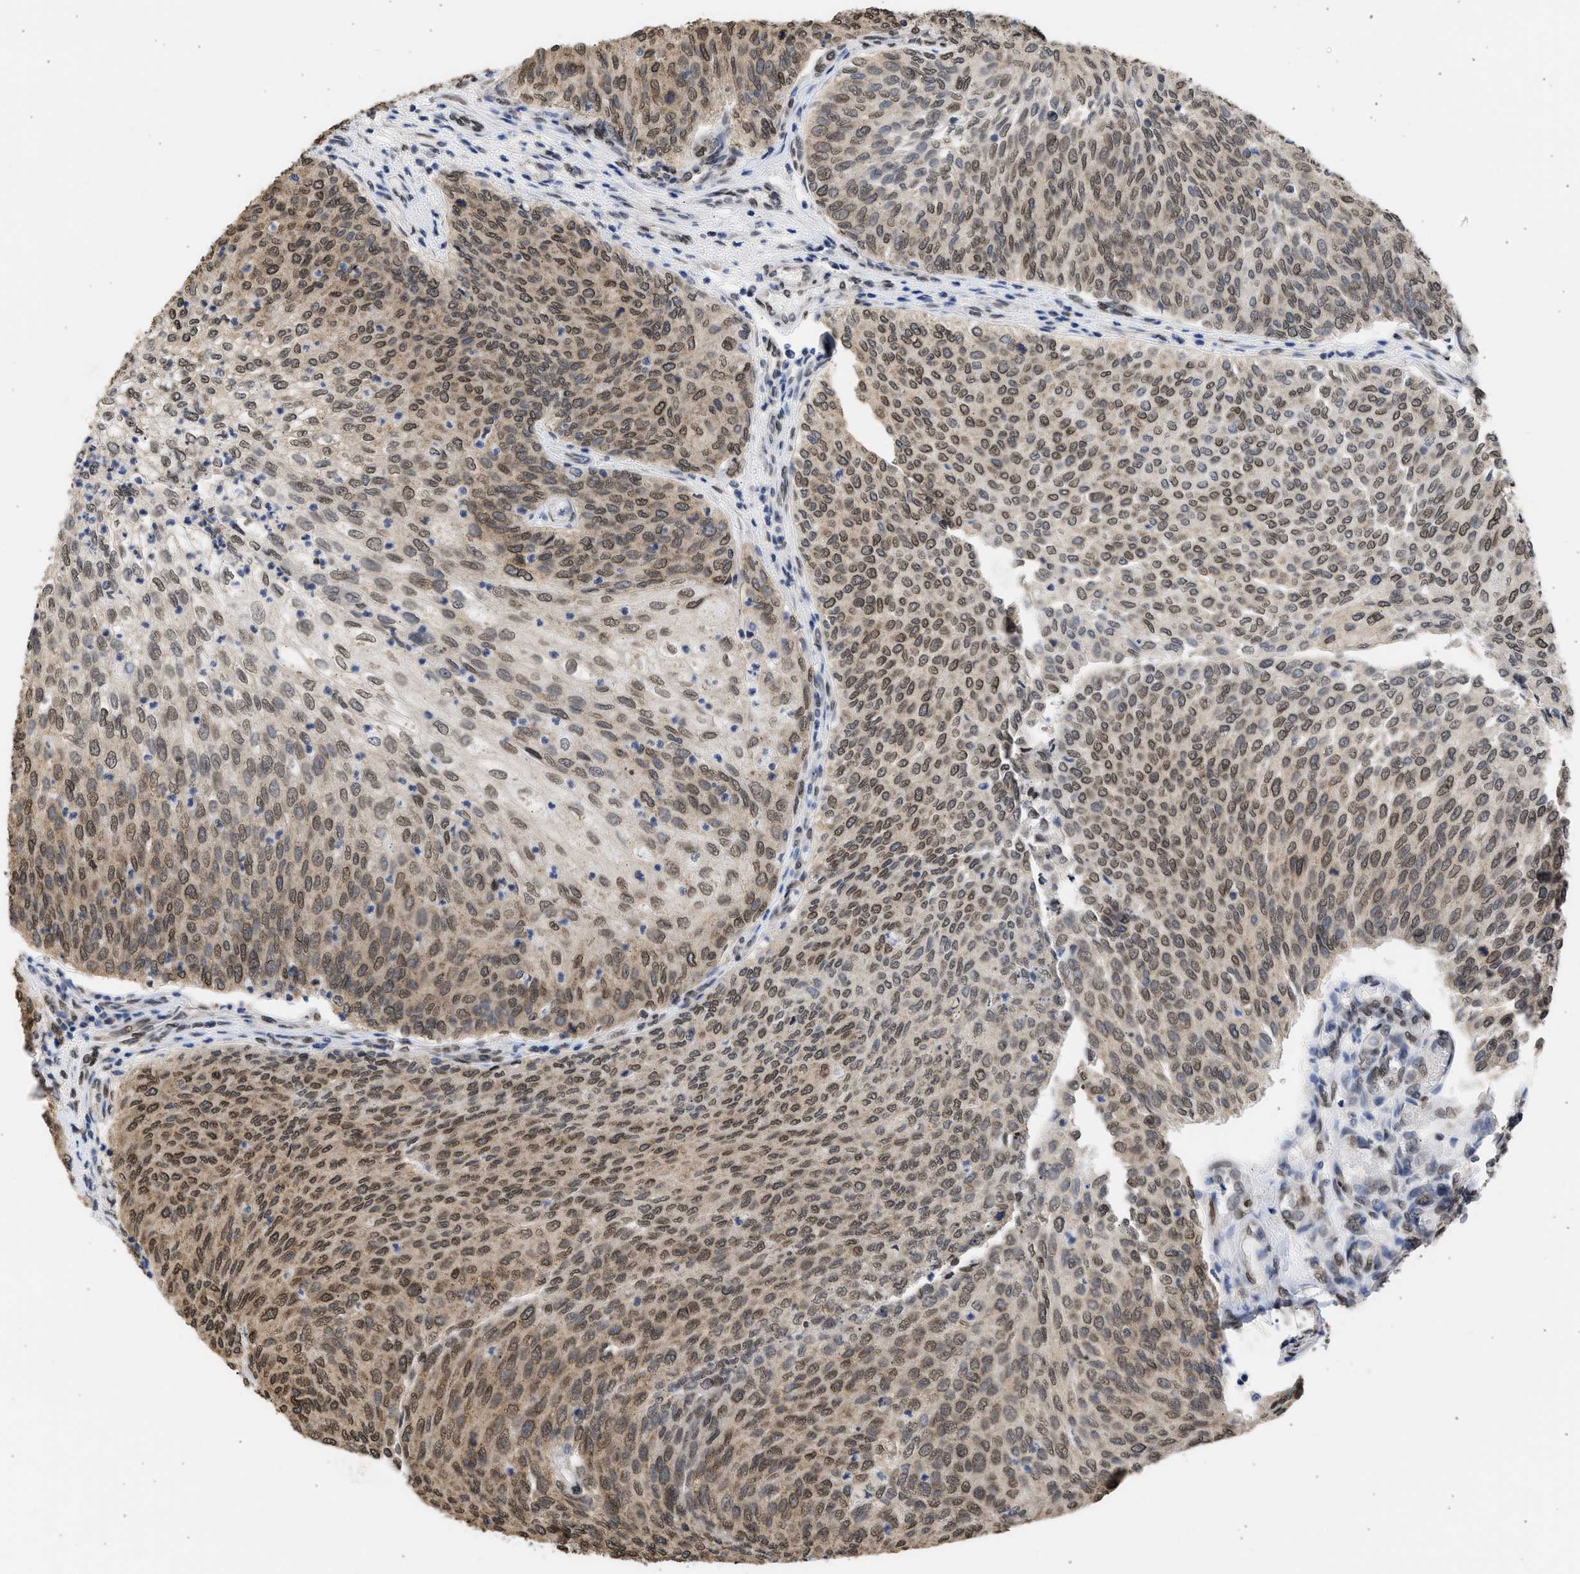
{"staining": {"intensity": "weak", "quantity": ">75%", "location": "cytoplasmic/membranous"}, "tissue": "urothelial cancer", "cell_type": "Tumor cells", "image_type": "cancer", "snomed": [{"axis": "morphology", "description": "Urothelial carcinoma, Low grade"}, {"axis": "topography", "description": "Urinary bladder"}], "caption": "Protein expression analysis of human urothelial cancer reveals weak cytoplasmic/membranous expression in about >75% of tumor cells.", "gene": "NUP35", "patient": {"sex": "female", "age": 79}}